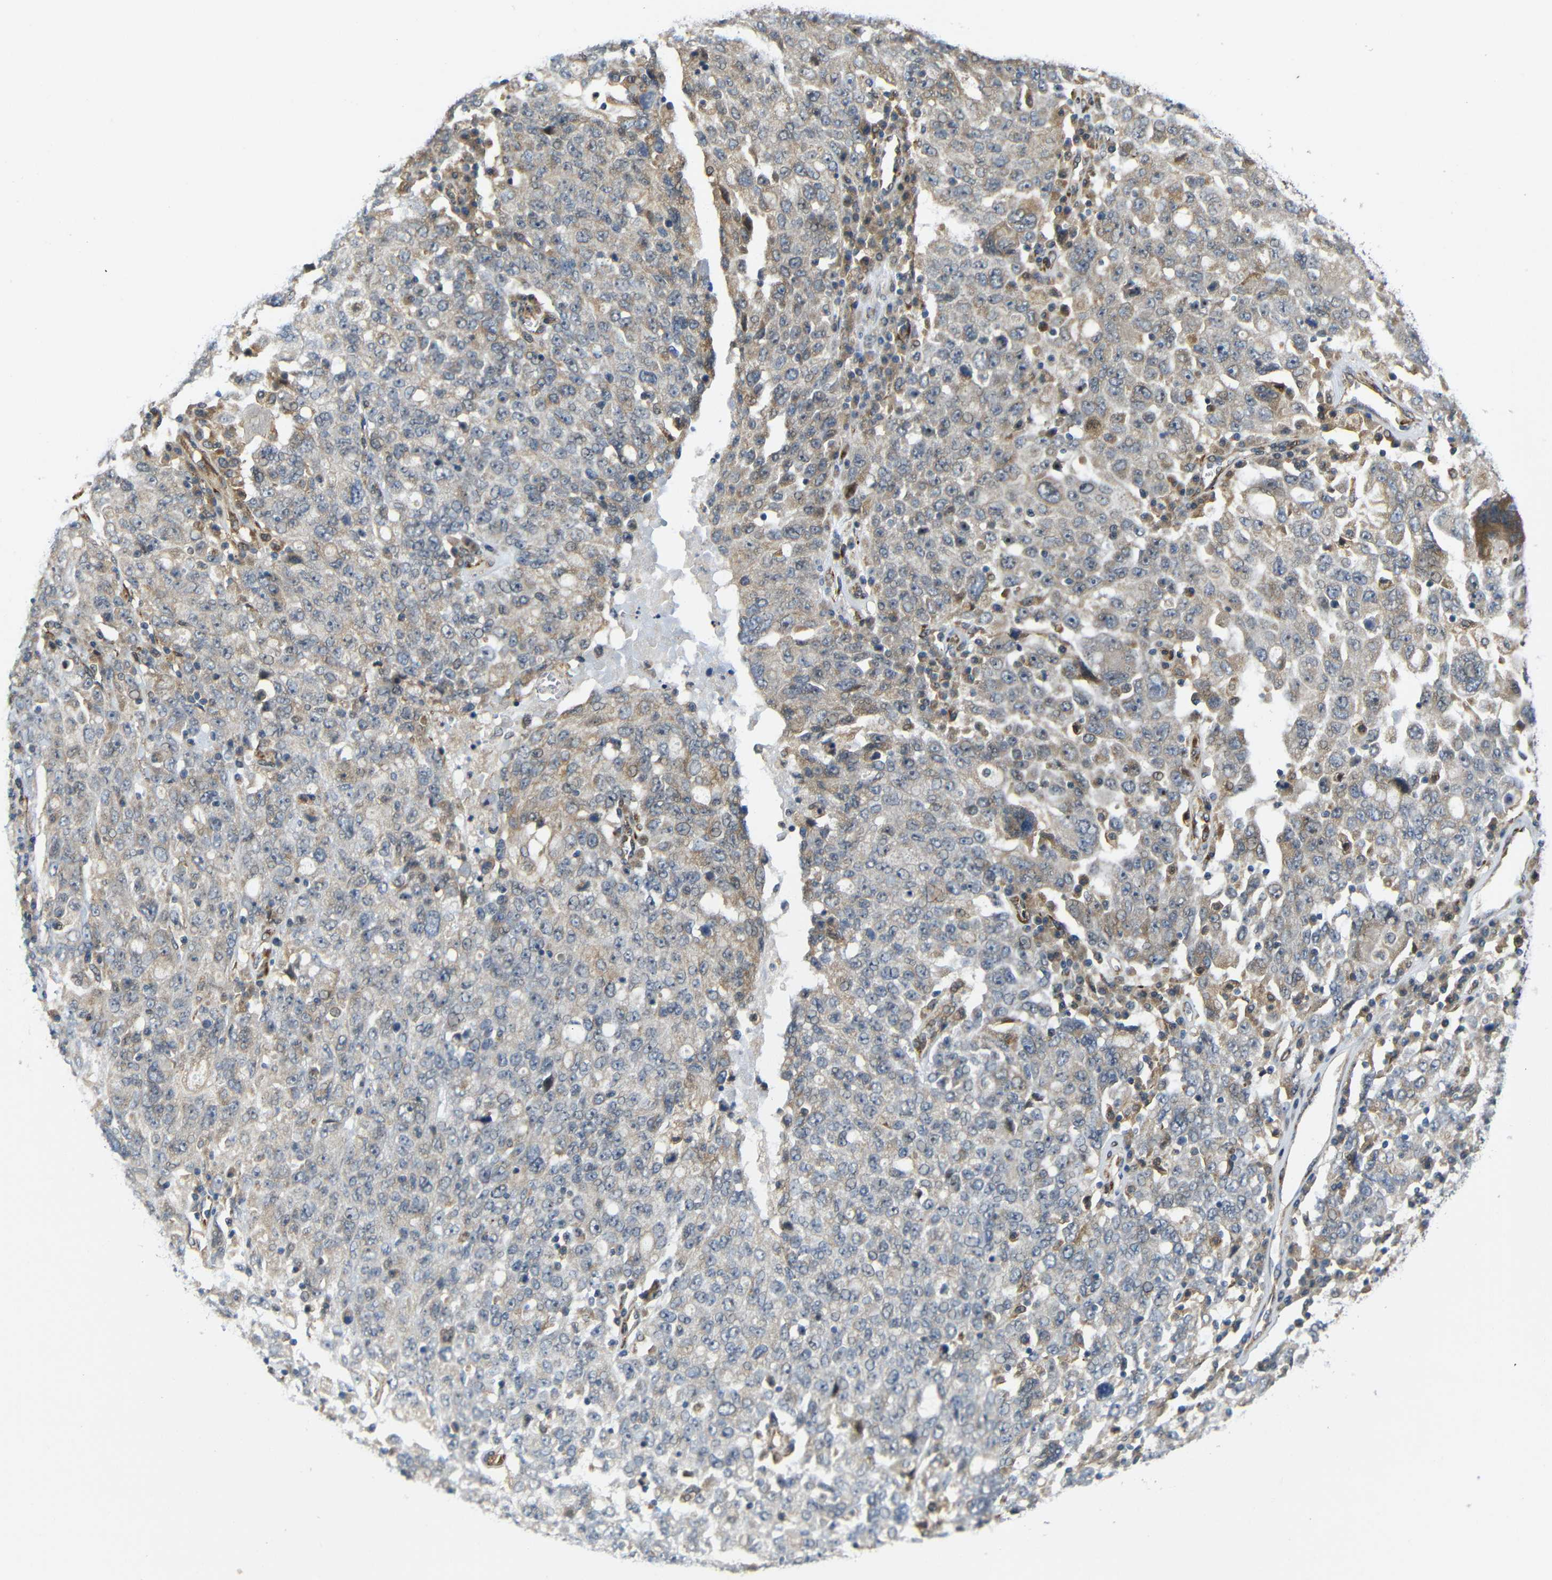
{"staining": {"intensity": "negative", "quantity": "none", "location": "none"}, "tissue": "ovarian cancer", "cell_type": "Tumor cells", "image_type": "cancer", "snomed": [{"axis": "morphology", "description": "Carcinoma, endometroid"}, {"axis": "topography", "description": "Ovary"}], "caption": "IHC of endometroid carcinoma (ovarian) shows no expression in tumor cells. The staining was performed using DAB (3,3'-diaminobenzidine) to visualize the protein expression in brown, while the nuclei were stained in blue with hematoxylin (Magnification: 20x).", "gene": "P3H2", "patient": {"sex": "female", "age": 62}}